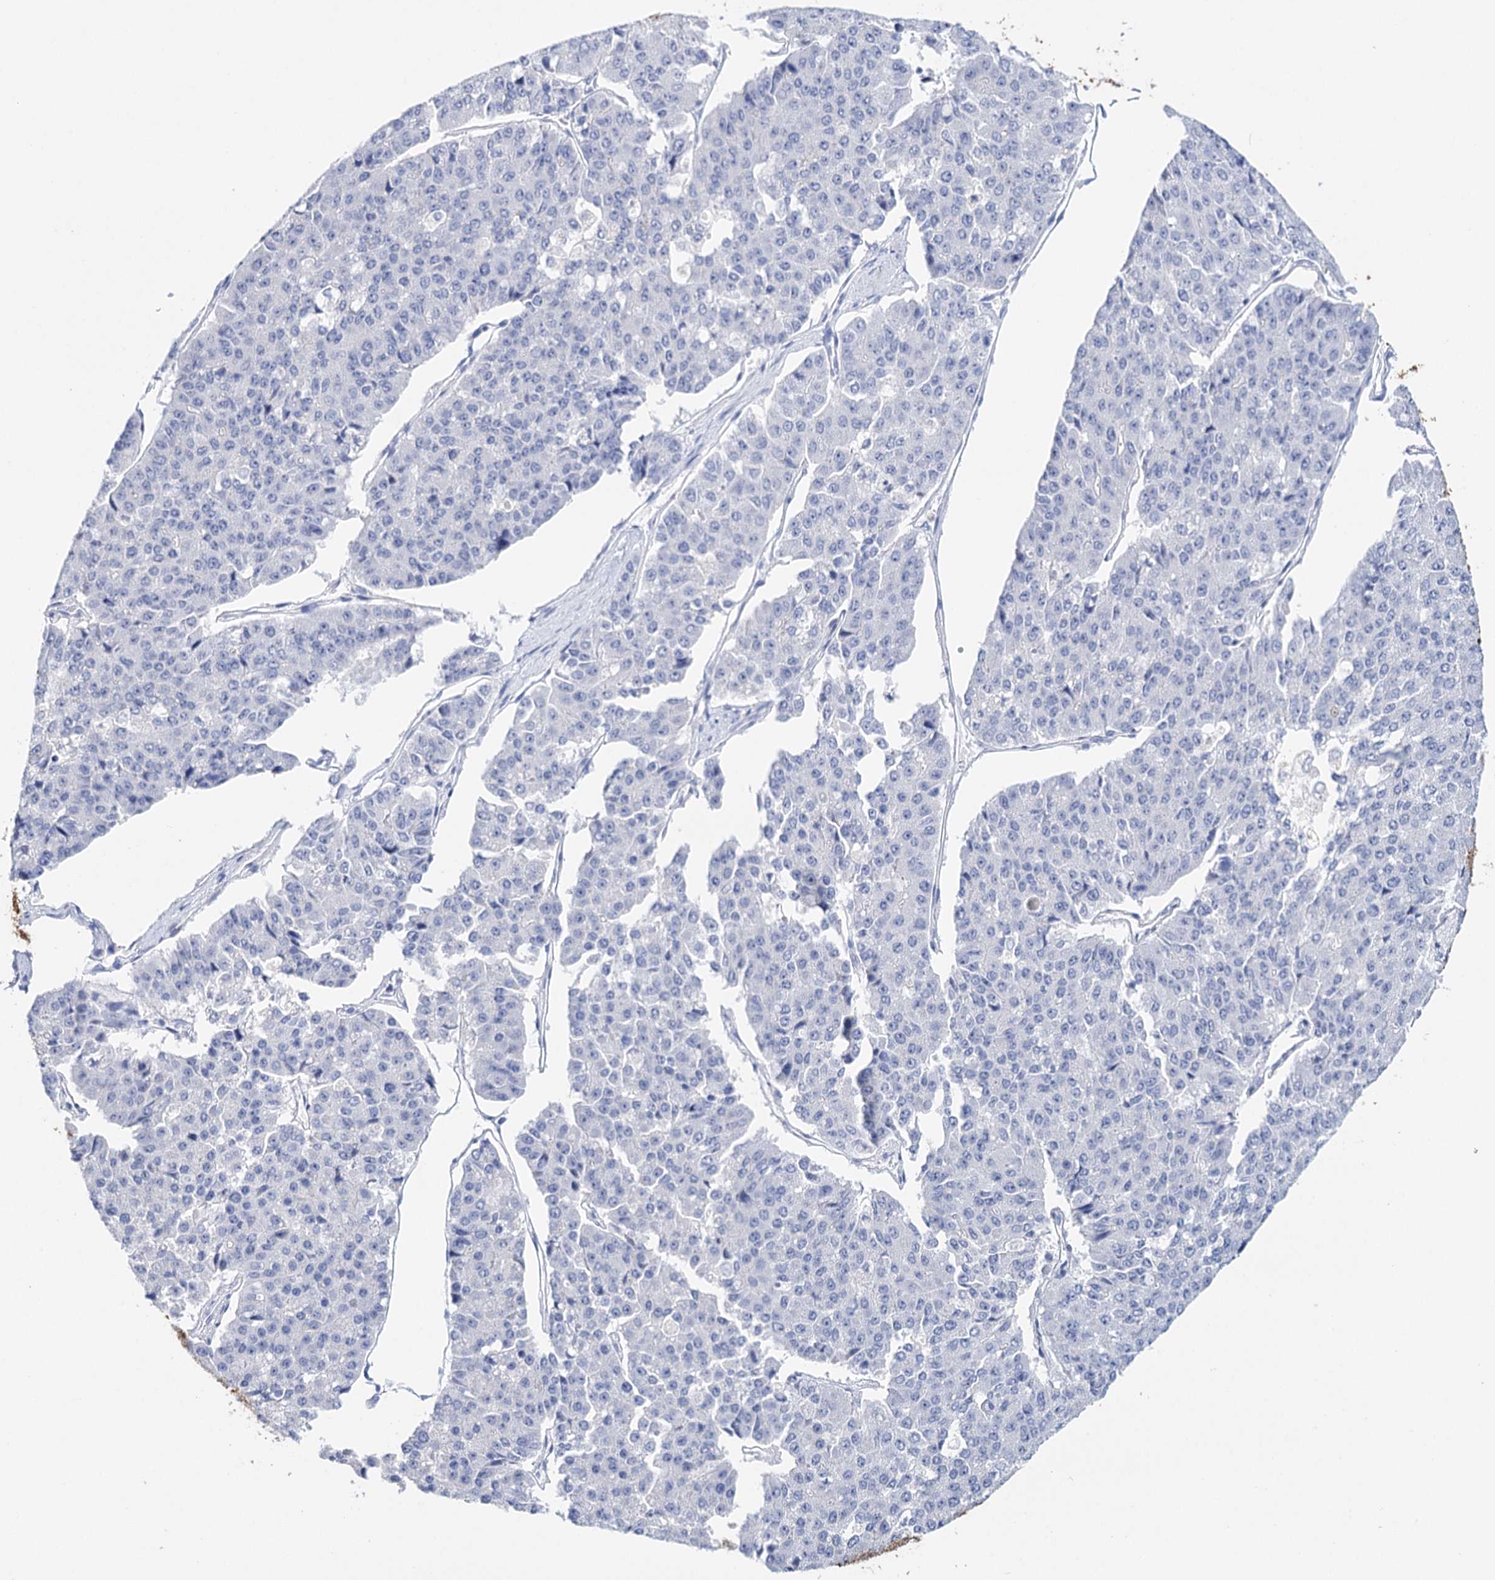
{"staining": {"intensity": "negative", "quantity": "none", "location": "none"}, "tissue": "pancreatic cancer", "cell_type": "Tumor cells", "image_type": "cancer", "snomed": [{"axis": "morphology", "description": "Adenocarcinoma, NOS"}, {"axis": "topography", "description": "Pancreas"}], "caption": "The micrograph exhibits no significant expression in tumor cells of pancreatic cancer.", "gene": "CEACAM8", "patient": {"sex": "male", "age": 50}}